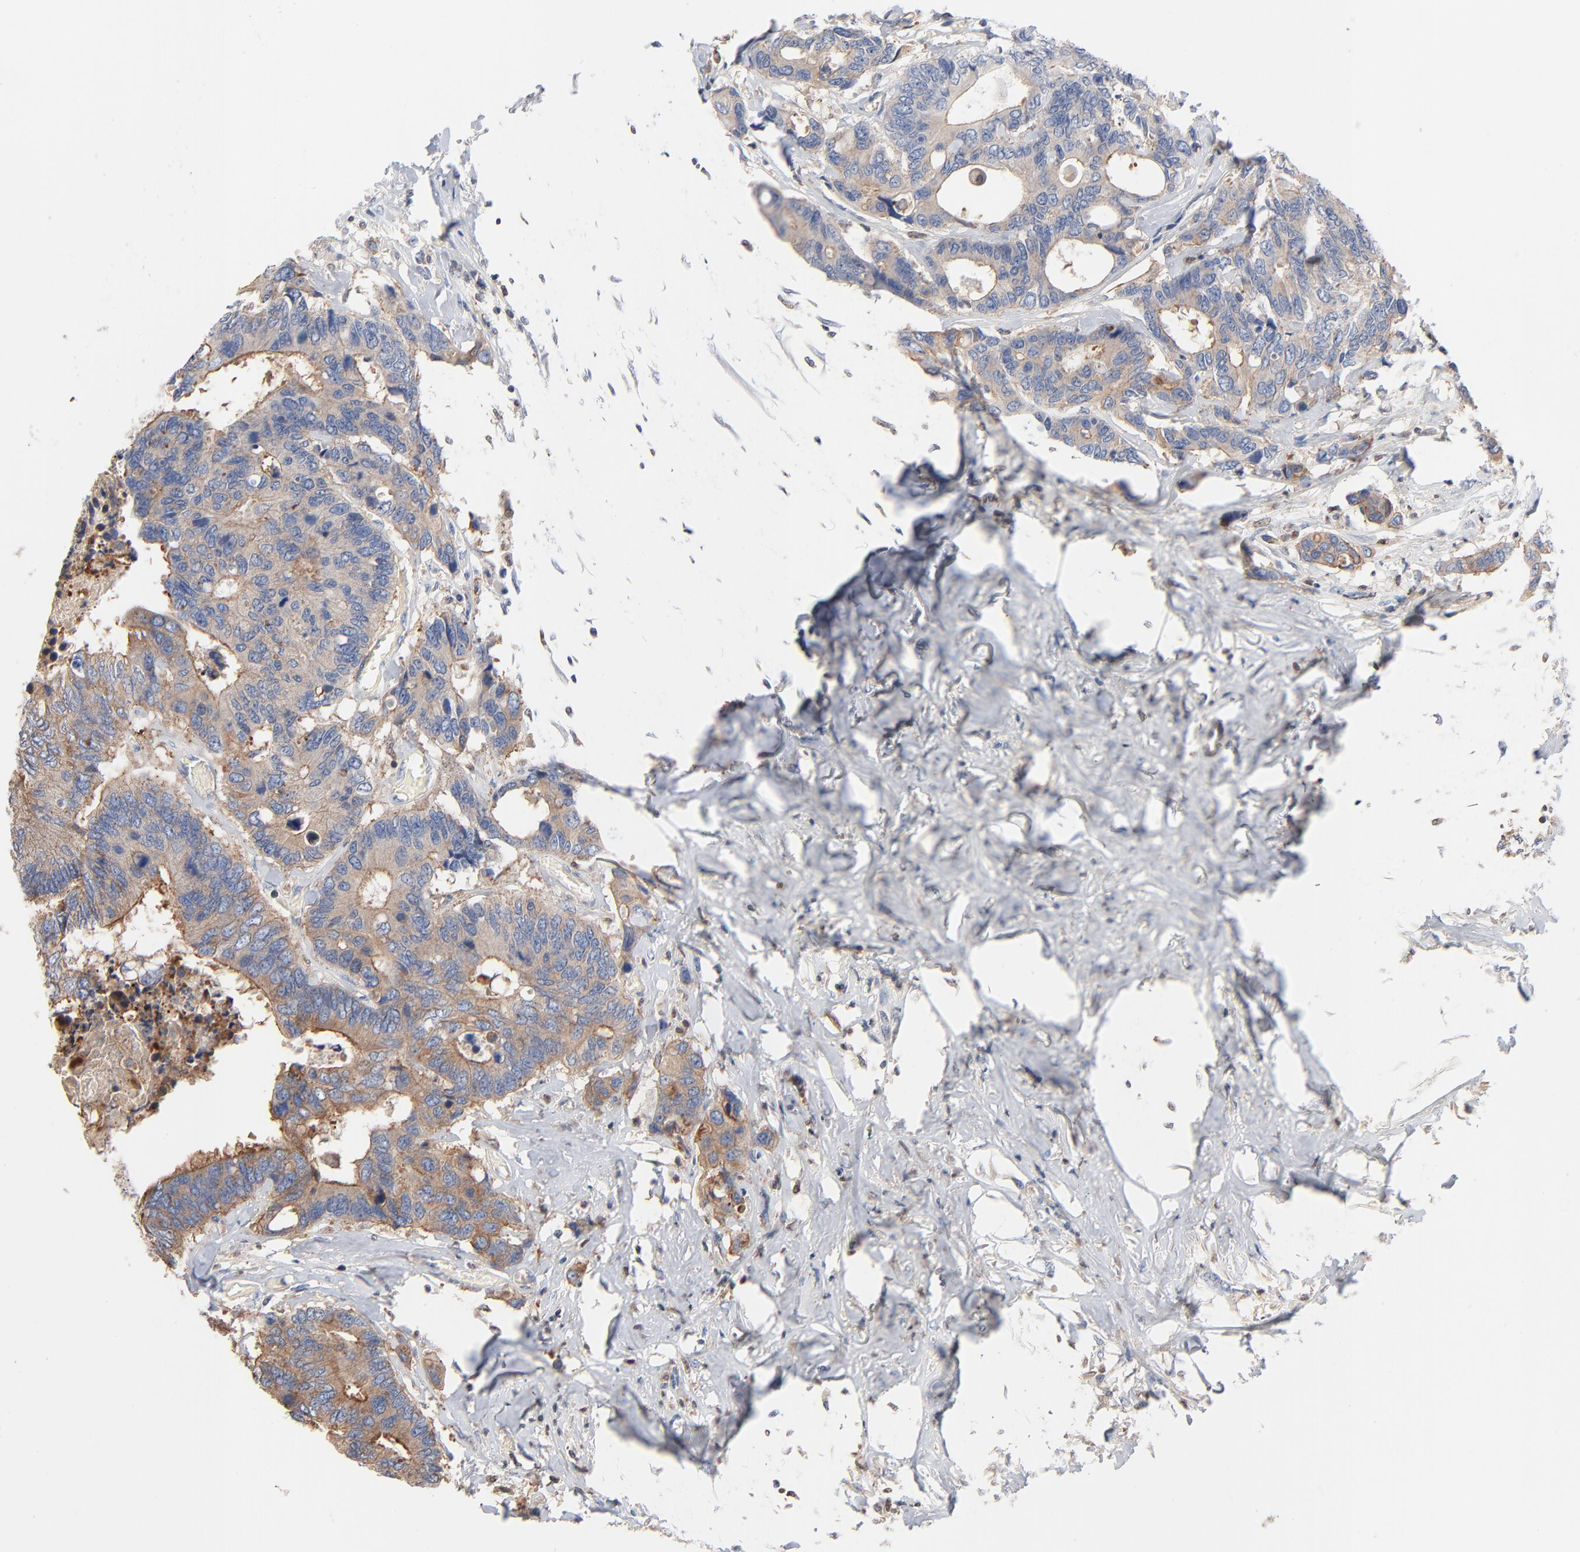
{"staining": {"intensity": "moderate", "quantity": ">75%", "location": "cytoplasmic/membranous"}, "tissue": "colorectal cancer", "cell_type": "Tumor cells", "image_type": "cancer", "snomed": [{"axis": "morphology", "description": "Adenocarcinoma, NOS"}, {"axis": "topography", "description": "Rectum"}], "caption": "Adenocarcinoma (colorectal) tissue demonstrates moderate cytoplasmic/membranous expression in approximately >75% of tumor cells", "gene": "ARHGEF6", "patient": {"sex": "male", "age": 55}}